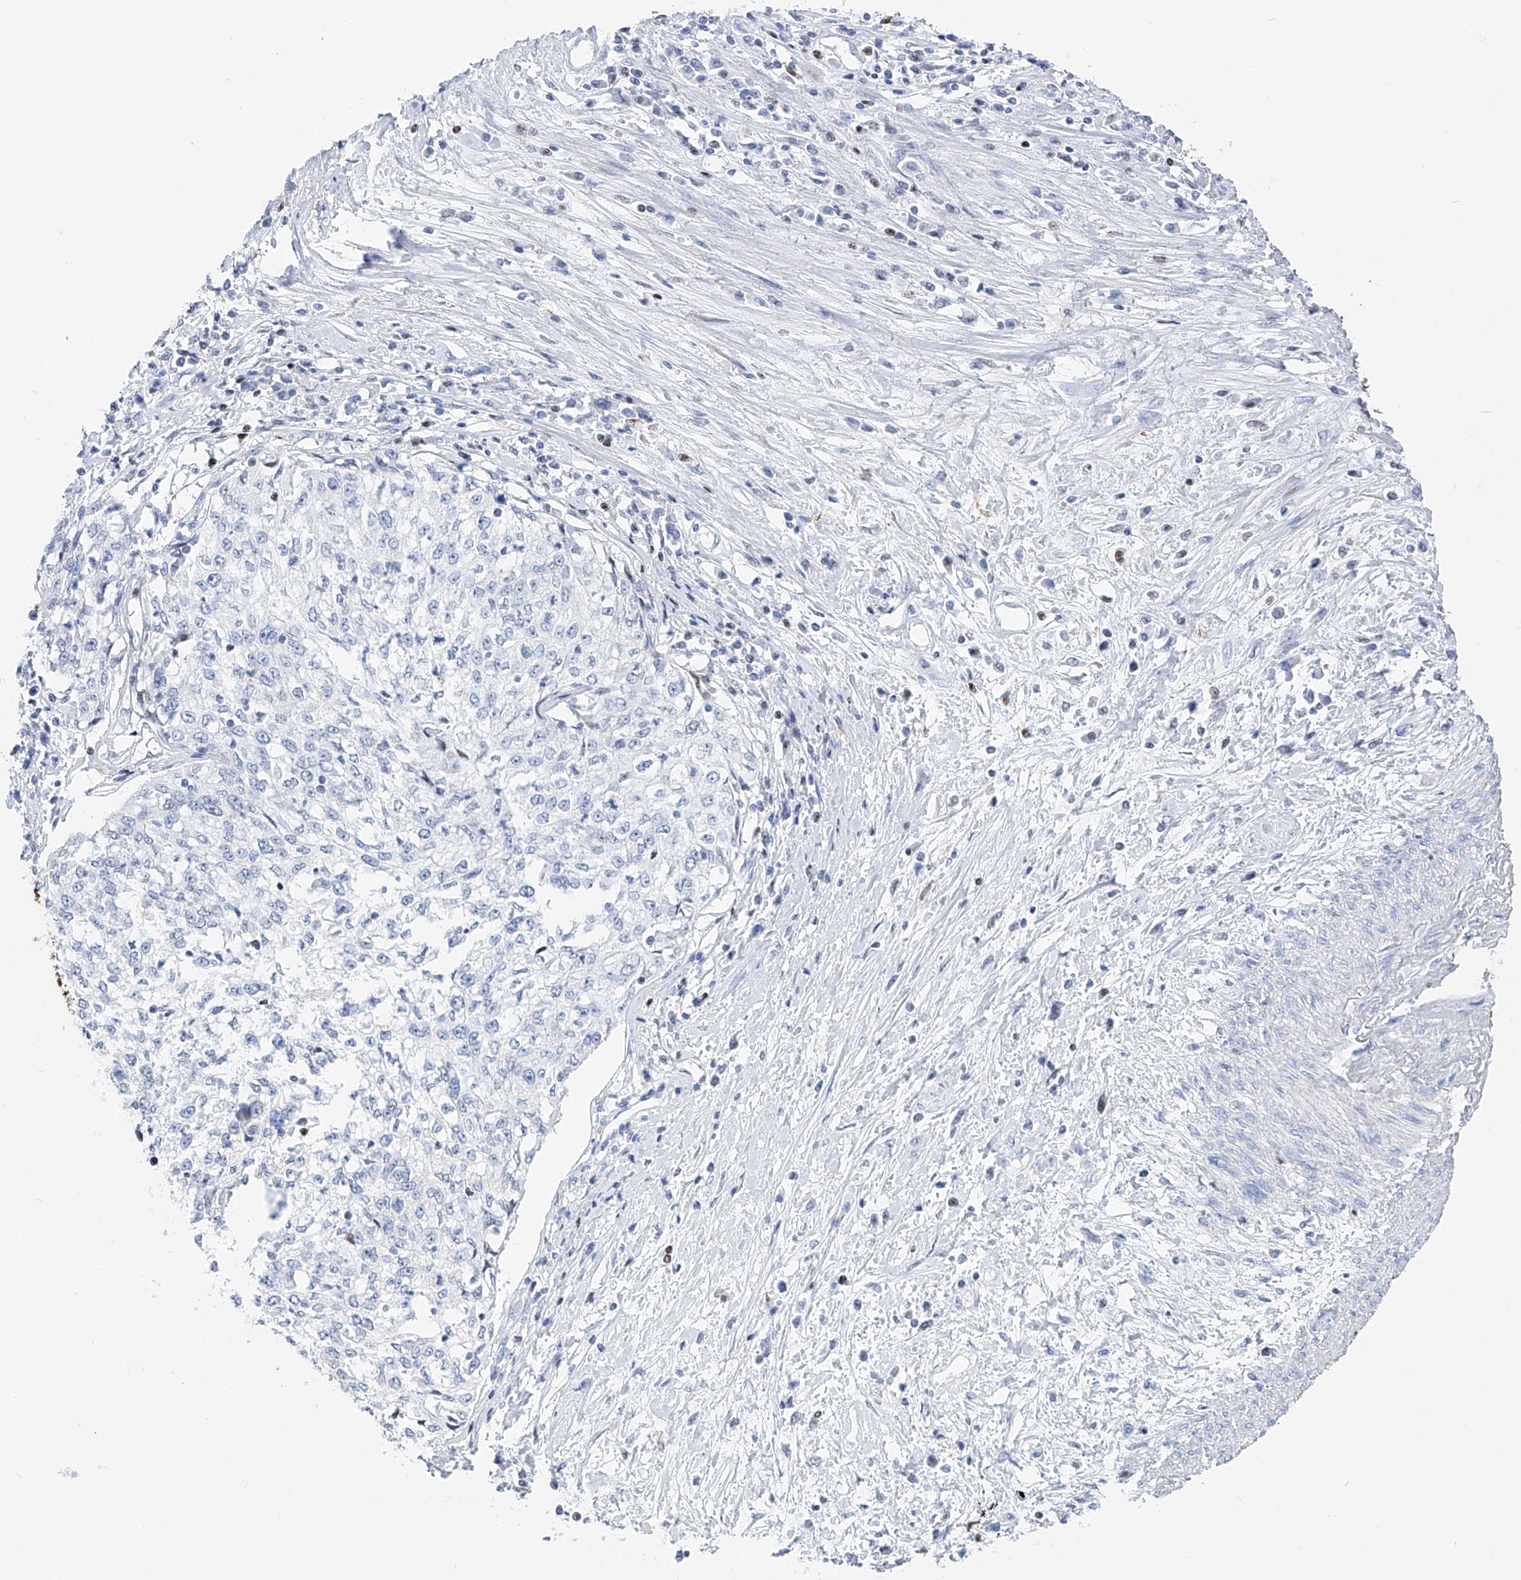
{"staining": {"intensity": "negative", "quantity": "none", "location": "none"}, "tissue": "cervical cancer", "cell_type": "Tumor cells", "image_type": "cancer", "snomed": [{"axis": "morphology", "description": "Squamous cell carcinoma, NOS"}, {"axis": "topography", "description": "Cervix"}], "caption": "DAB immunohistochemical staining of human cervical cancer (squamous cell carcinoma) shows no significant expression in tumor cells.", "gene": "FRS3", "patient": {"sex": "female", "age": 57}}